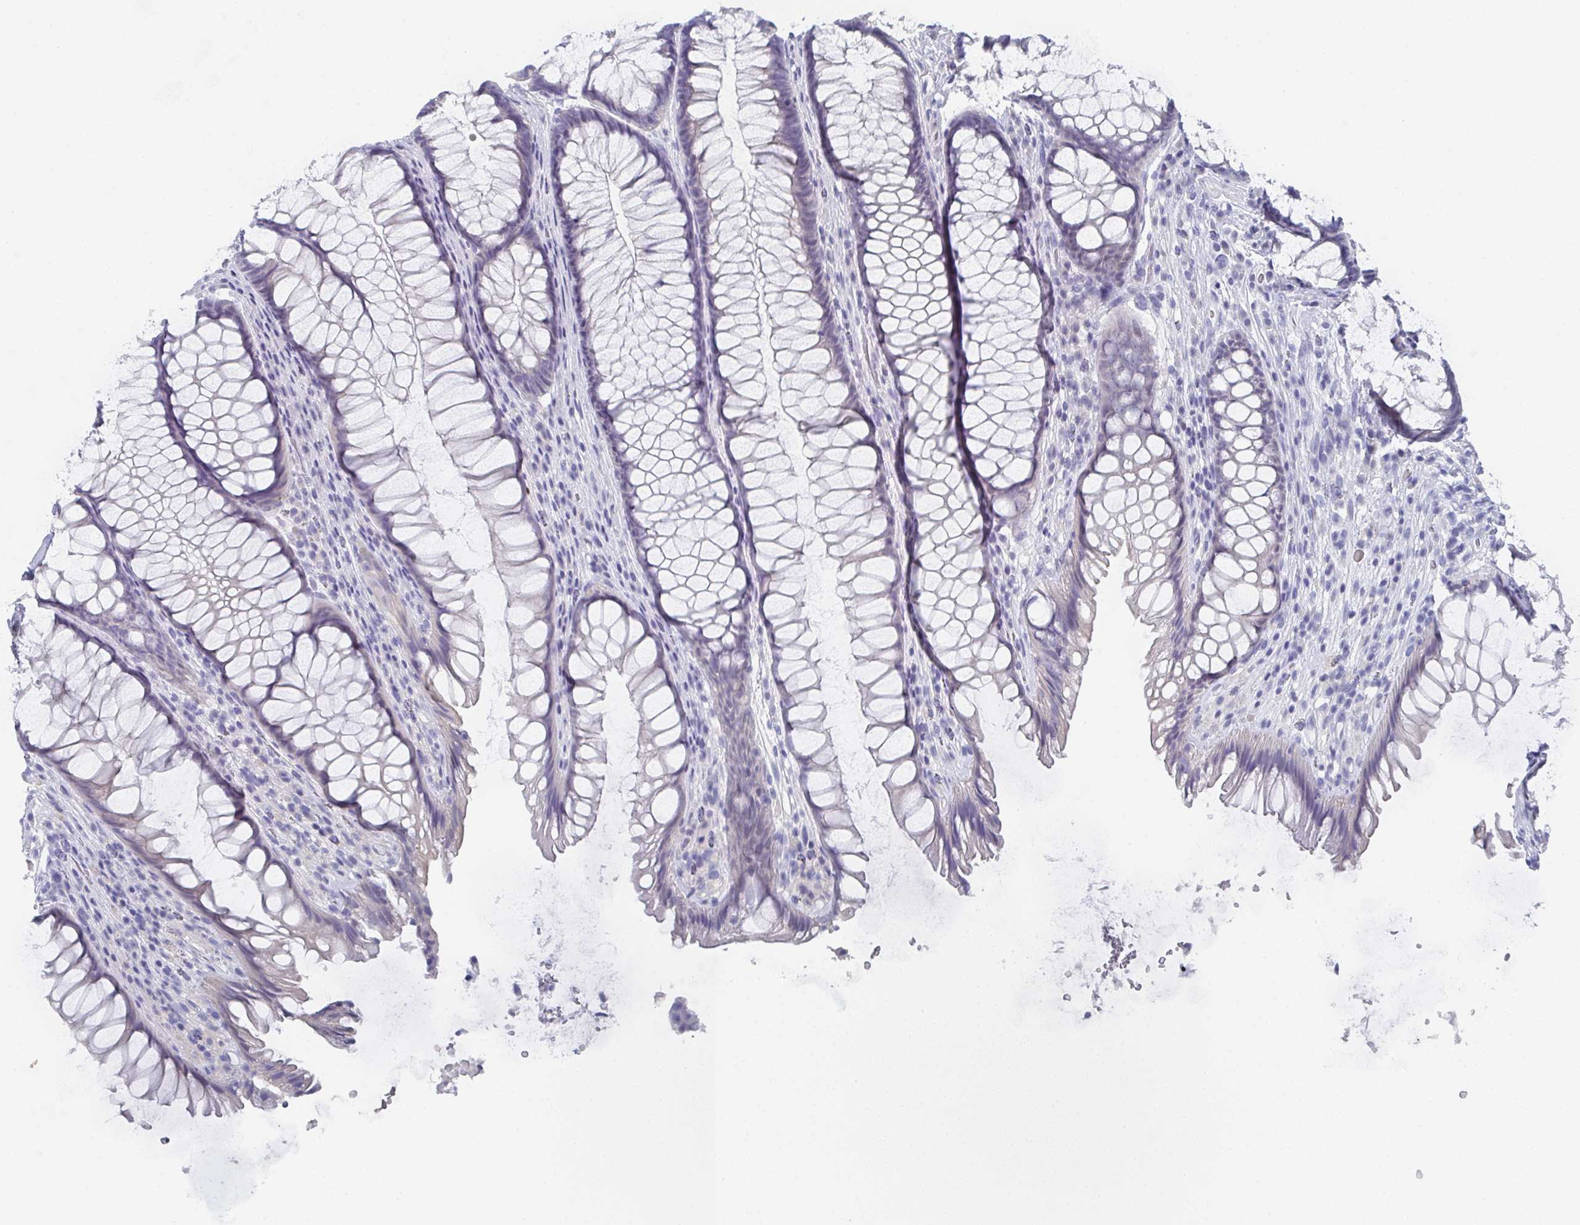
{"staining": {"intensity": "negative", "quantity": "none", "location": "none"}, "tissue": "rectum", "cell_type": "Glandular cells", "image_type": "normal", "snomed": [{"axis": "morphology", "description": "Normal tissue, NOS"}, {"axis": "topography", "description": "Rectum"}], "caption": "Immunohistochemistry of benign rectum displays no positivity in glandular cells. The staining was performed using DAB to visualize the protein expression in brown, while the nuclei were stained in blue with hematoxylin (Magnification: 20x).", "gene": "DYDC2", "patient": {"sex": "male", "age": 53}}